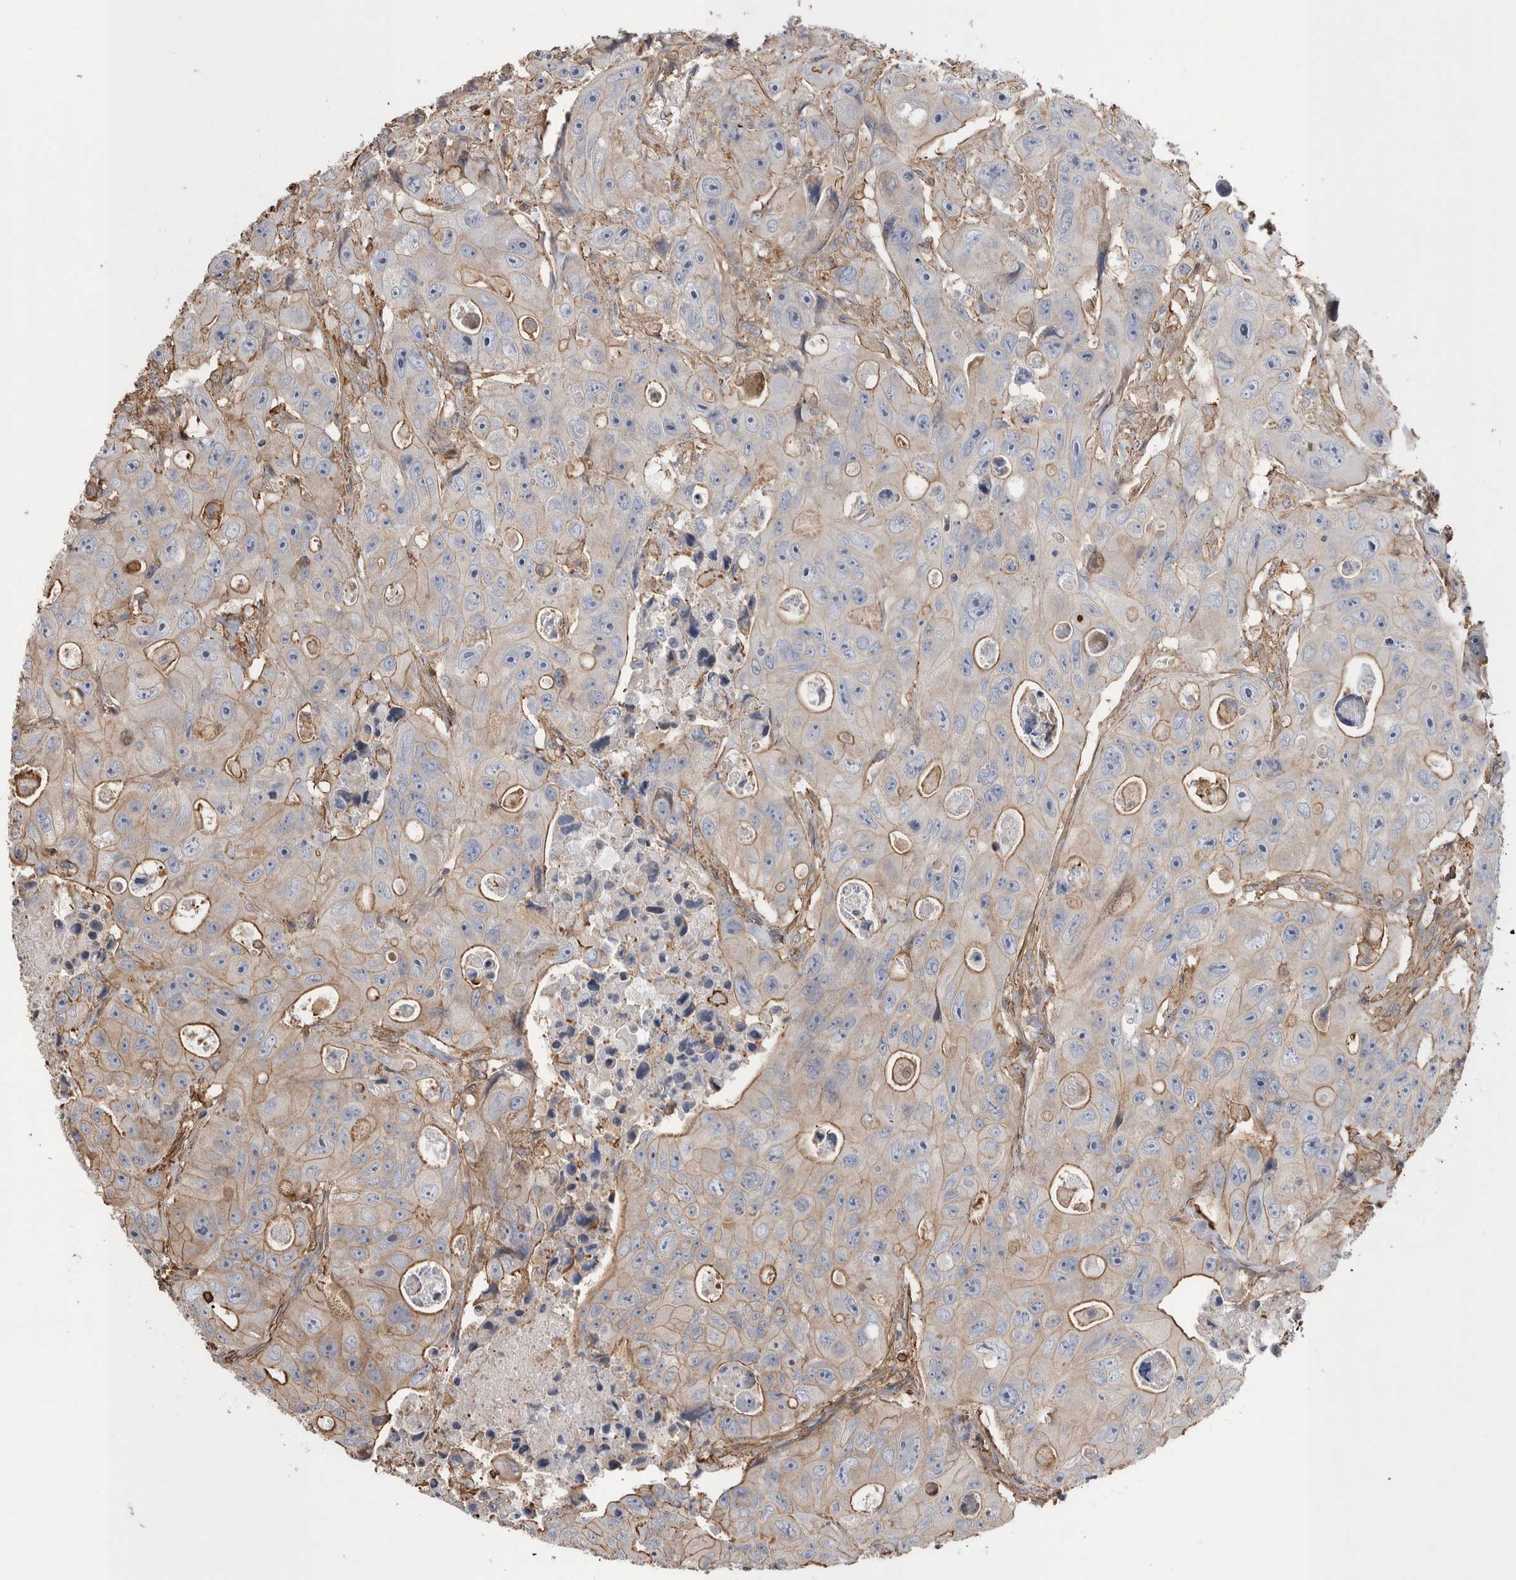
{"staining": {"intensity": "moderate", "quantity": "25%-75%", "location": "cytoplasmic/membranous"}, "tissue": "colorectal cancer", "cell_type": "Tumor cells", "image_type": "cancer", "snomed": [{"axis": "morphology", "description": "Adenocarcinoma, NOS"}, {"axis": "topography", "description": "Colon"}], "caption": "An IHC micrograph of neoplastic tissue is shown. Protein staining in brown labels moderate cytoplasmic/membranous positivity in adenocarcinoma (colorectal) within tumor cells.", "gene": "ENPP2", "patient": {"sex": "female", "age": 46}}